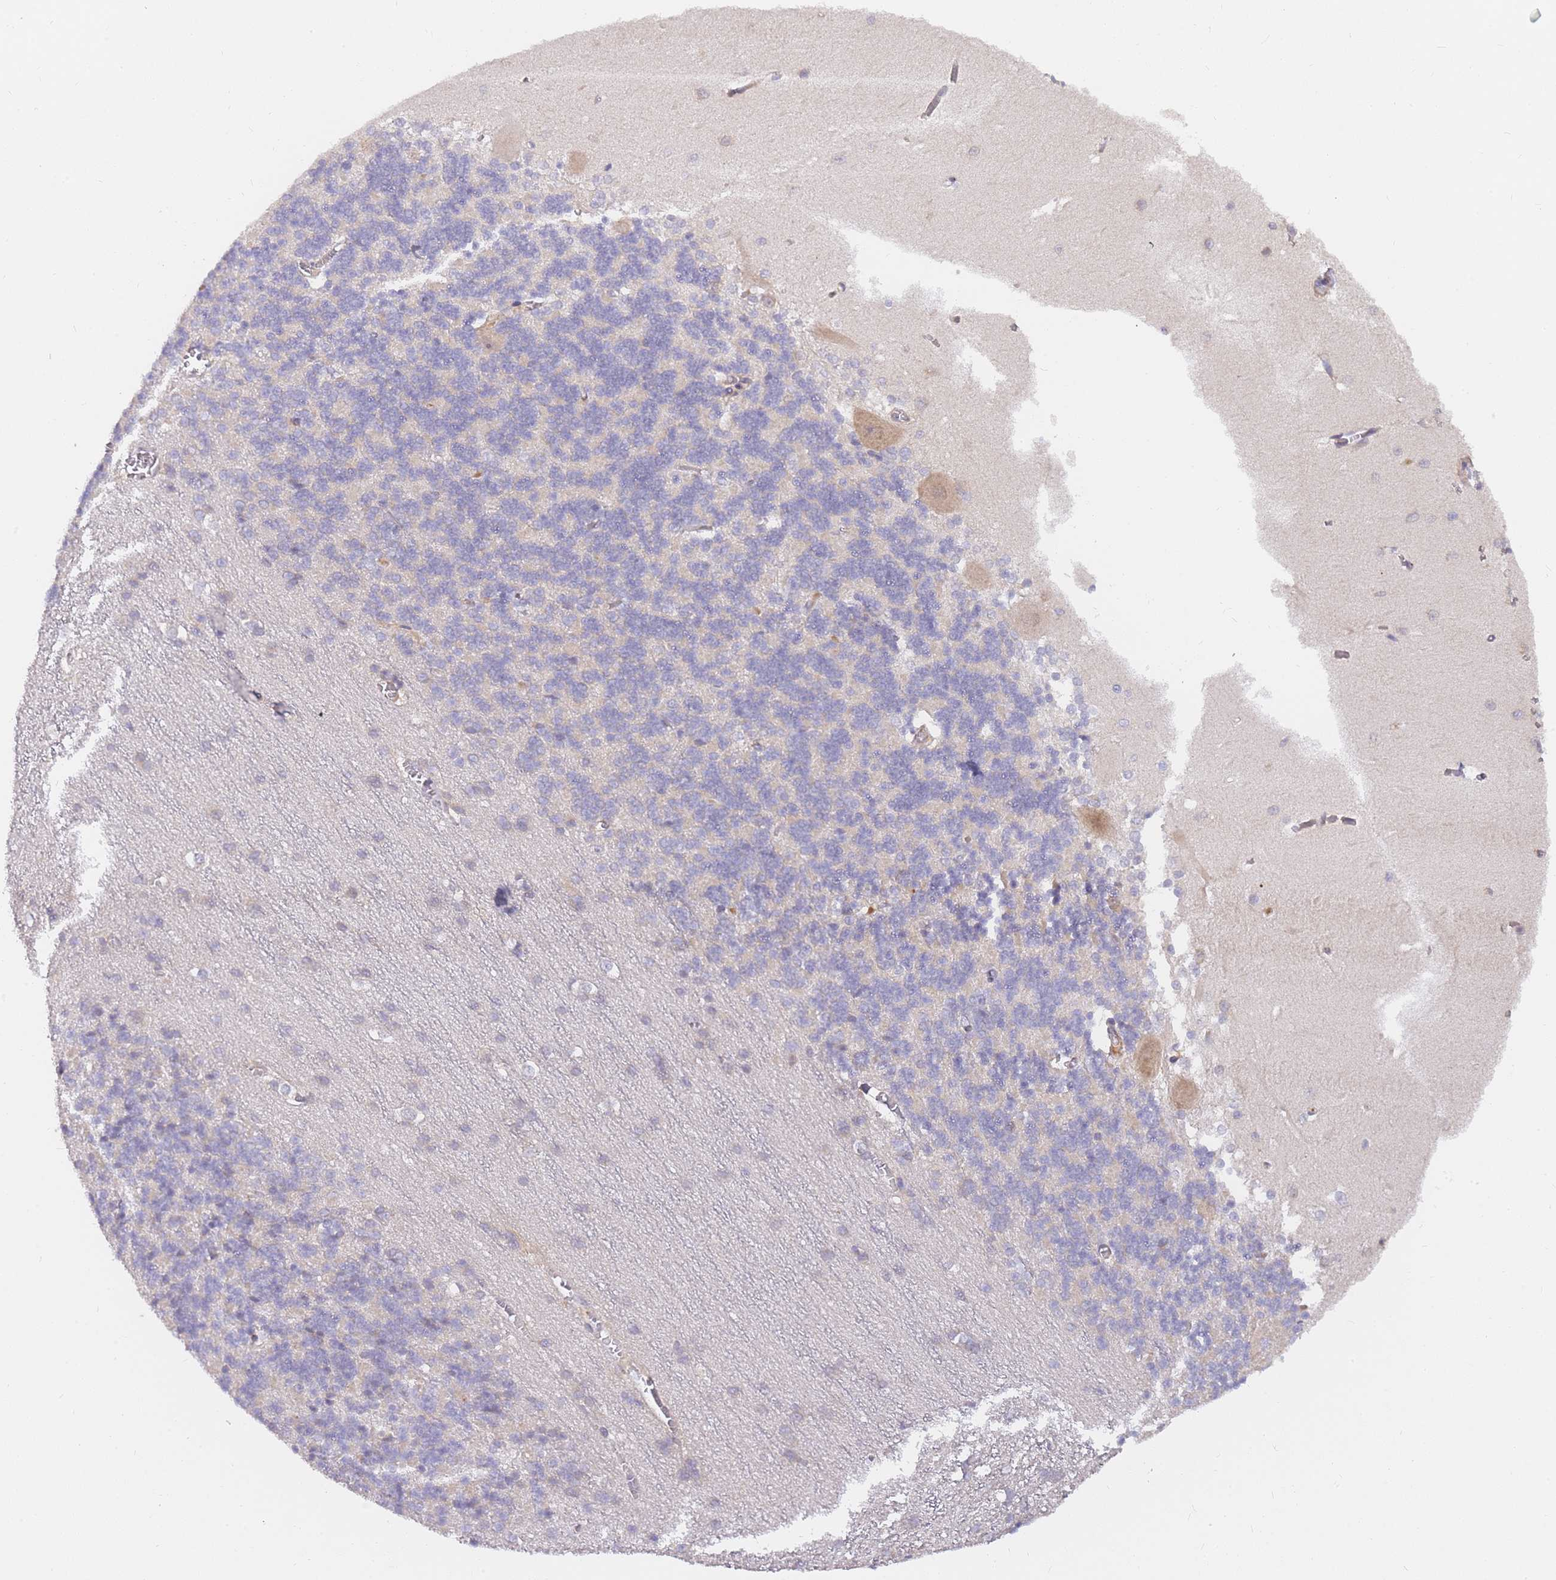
{"staining": {"intensity": "negative", "quantity": "none", "location": "none"}, "tissue": "cerebellum", "cell_type": "Cells in granular layer", "image_type": "normal", "snomed": [{"axis": "morphology", "description": "Normal tissue, NOS"}, {"axis": "topography", "description": "Cerebellum"}], "caption": "Immunohistochemistry image of unremarkable cerebellum stained for a protein (brown), which shows no staining in cells in granular layer. (Brightfield microscopy of DAB (3,3'-diaminobenzidine) IHC at high magnification).", "gene": "ZNF577", "patient": {"sex": "male", "age": 37}}